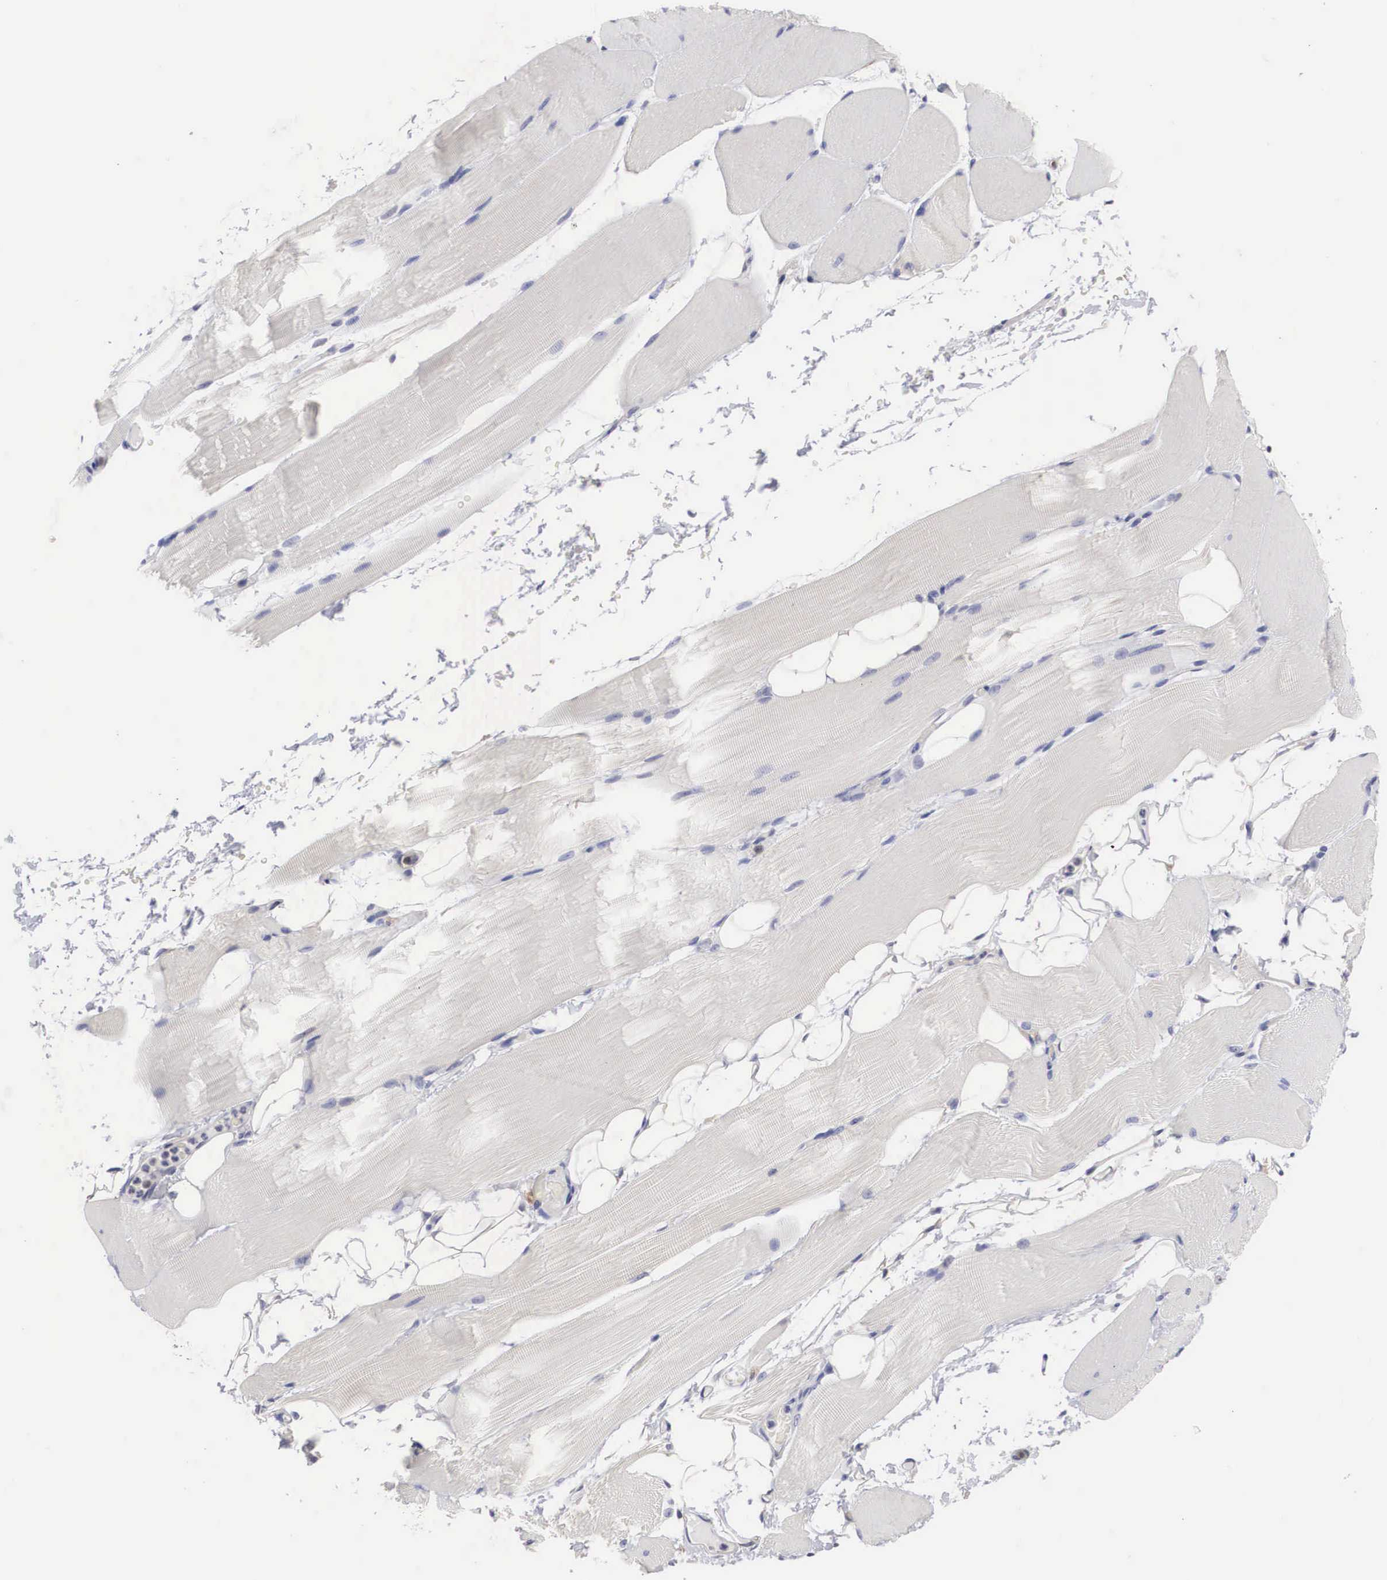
{"staining": {"intensity": "weak", "quantity": "25%-75%", "location": "cytoplasmic/membranous"}, "tissue": "skeletal muscle", "cell_type": "Myocytes", "image_type": "normal", "snomed": [{"axis": "morphology", "description": "Normal tissue, NOS"}, {"axis": "topography", "description": "Skeletal muscle"}, {"axis": "topography", "description": "Parathyroid gland"}], "caption": "Approximately 25%-75% of myocytes in normal skeletal muscle demonstrate weak cytoplasmic/membranous protein staining as visualized by brown immunohistochemical staining.", "gene": "HMOX1", "patient": {"sex": "female", "age": 37}}